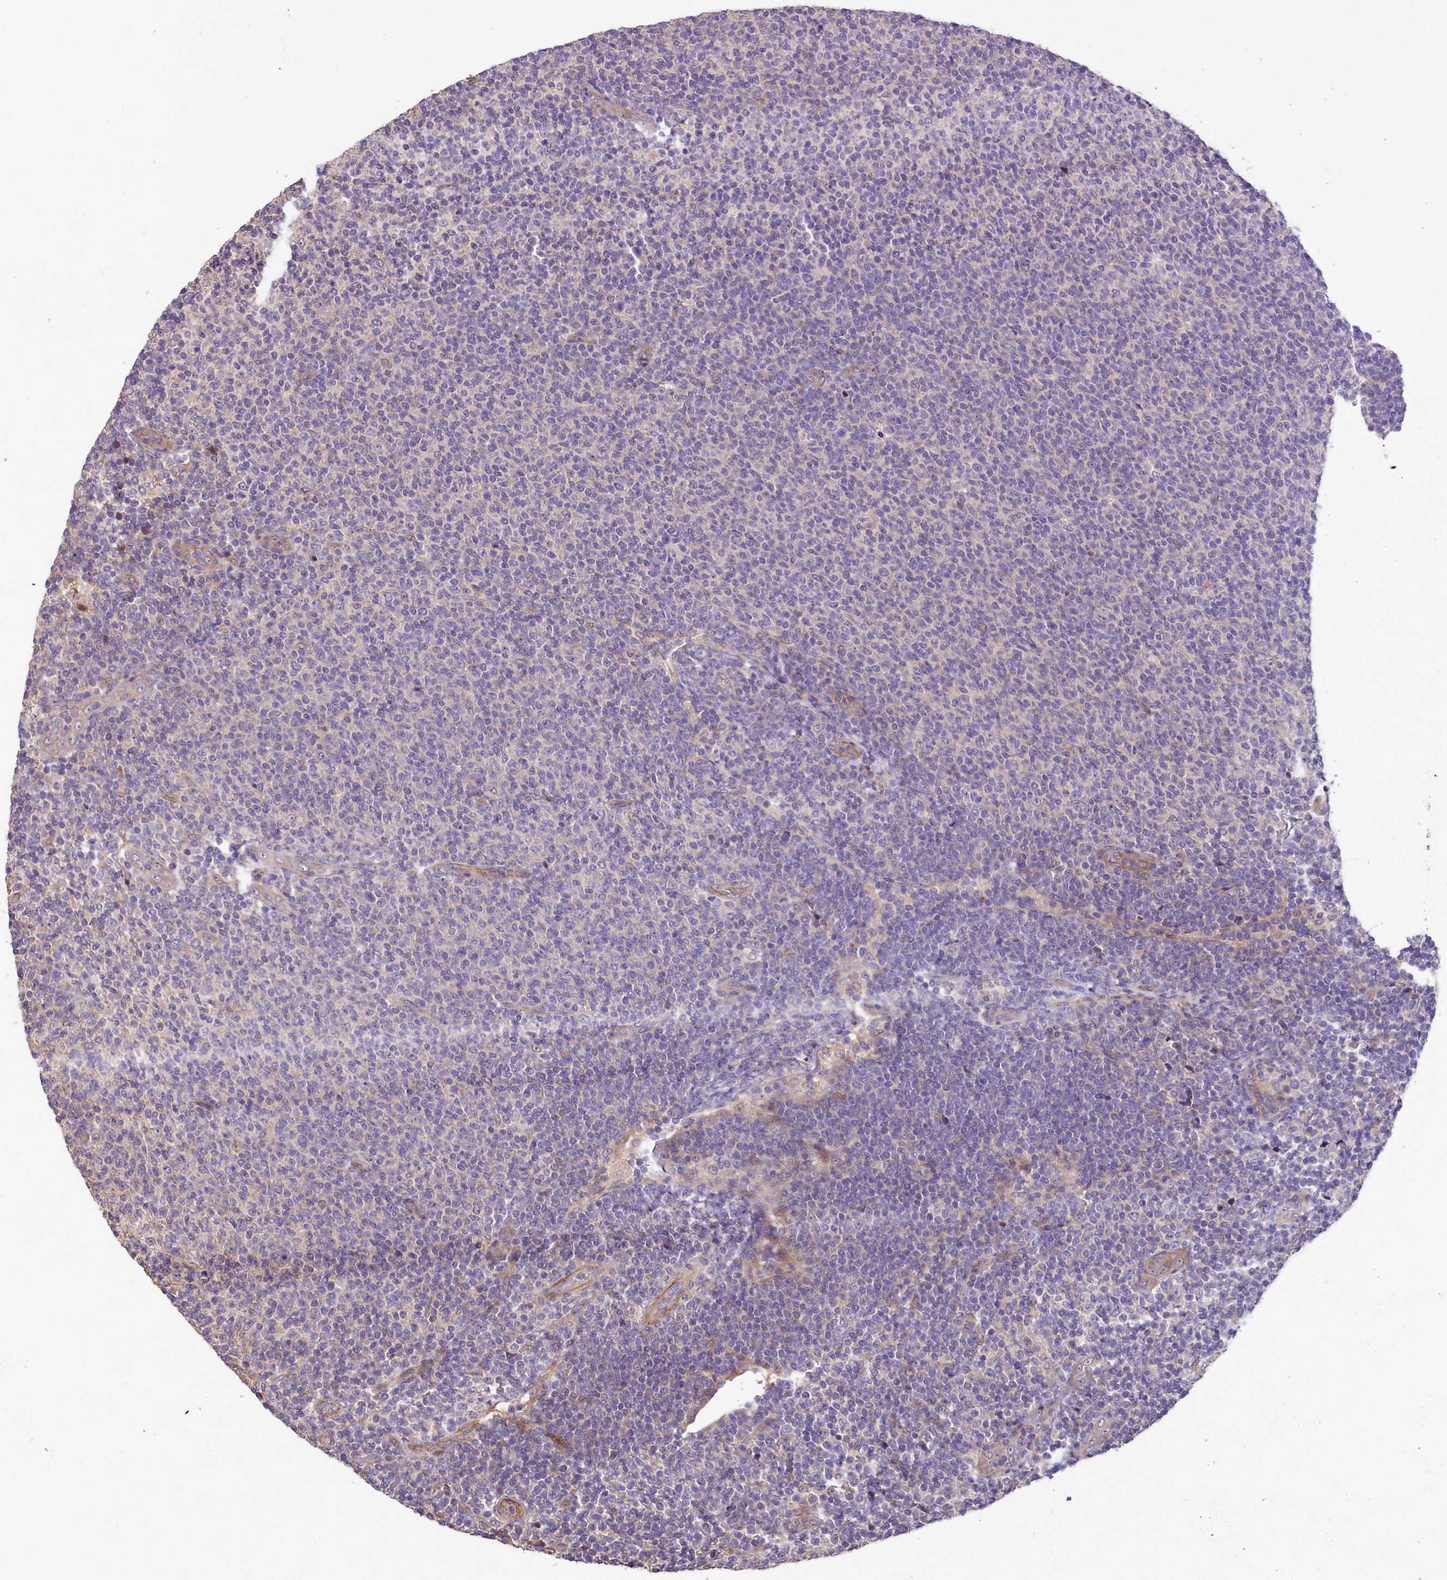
{"staining": {"intensity": "negative", "quantity": "none", "location": "none"}, "tissue": "lymphoma", "cell_type": "Tumor cells", "image_type": "cancer", "snomed": [{"axis": "morphology", "description": "Malignant lymphoma, non-Hodgkin's type, Low grade"}, {"axis": "topography", "description": "Lymph node"}], "caption": "The IHC micrograph has no significant expression in tumor cells of malignant lymphoma, non-Hodgkin's type (low-grade) tissue.", "gene": "UBXN6", "patient": {"sex": "male", "age": 66}}